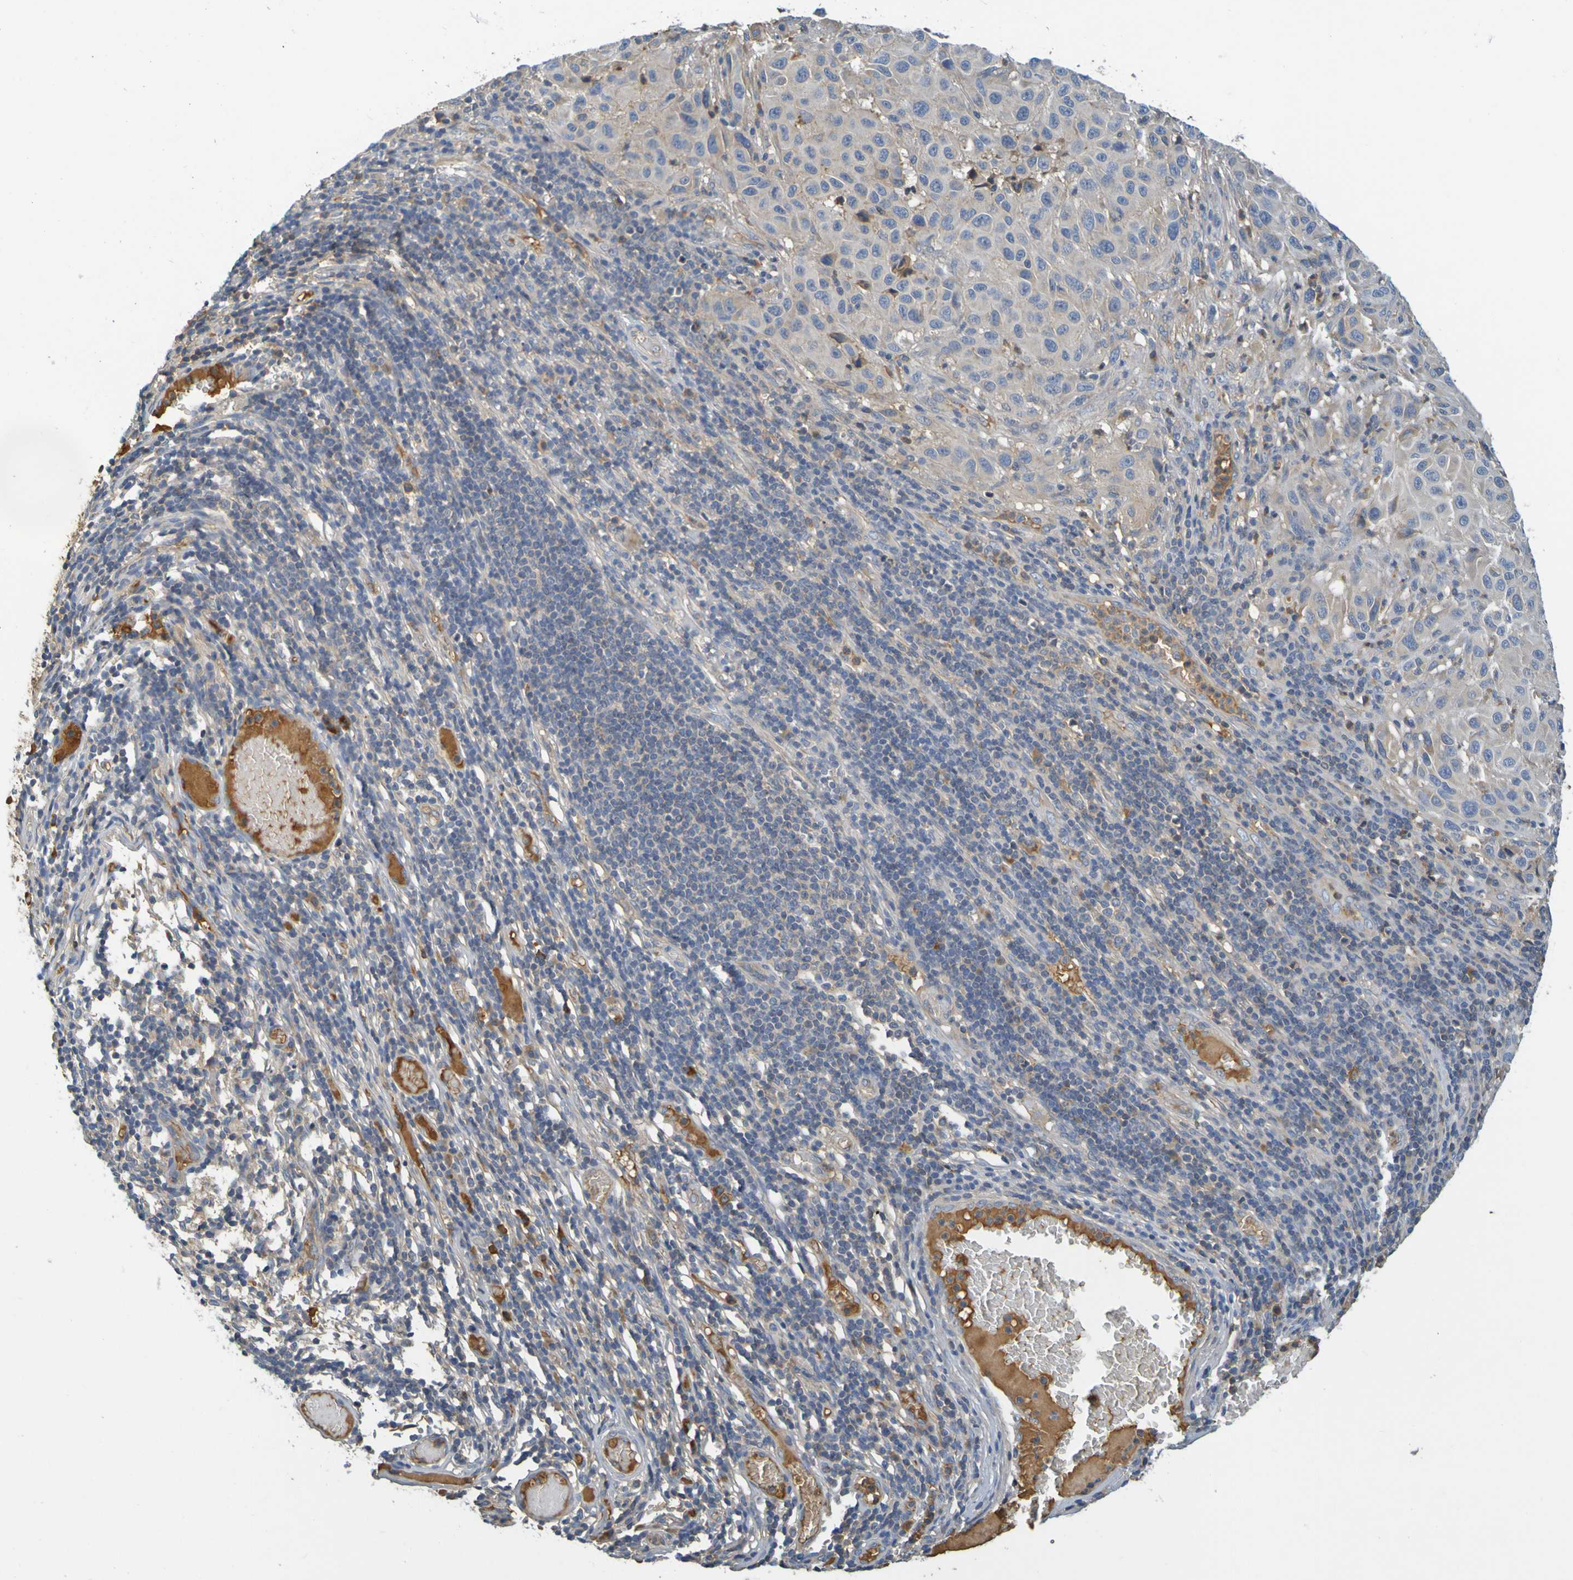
{"staining": {"intensity": "negative", "quantity": "none", "location": "none"}, "tissue": "melanoma", "cell_type": "Tumor cells", "image_type": "cancer", "snomed": [{"axis": "morphology", "description": "Malignant melanoma, Metastatic site"}, {"axis": "topography", "description": "Lymph node"}], "caption": "Tumor cells are negative for brown protein staining in malignant melanoma (metastatic site).", "gene": "C1QA", "patient": {"sex": "male", "age": 61}}